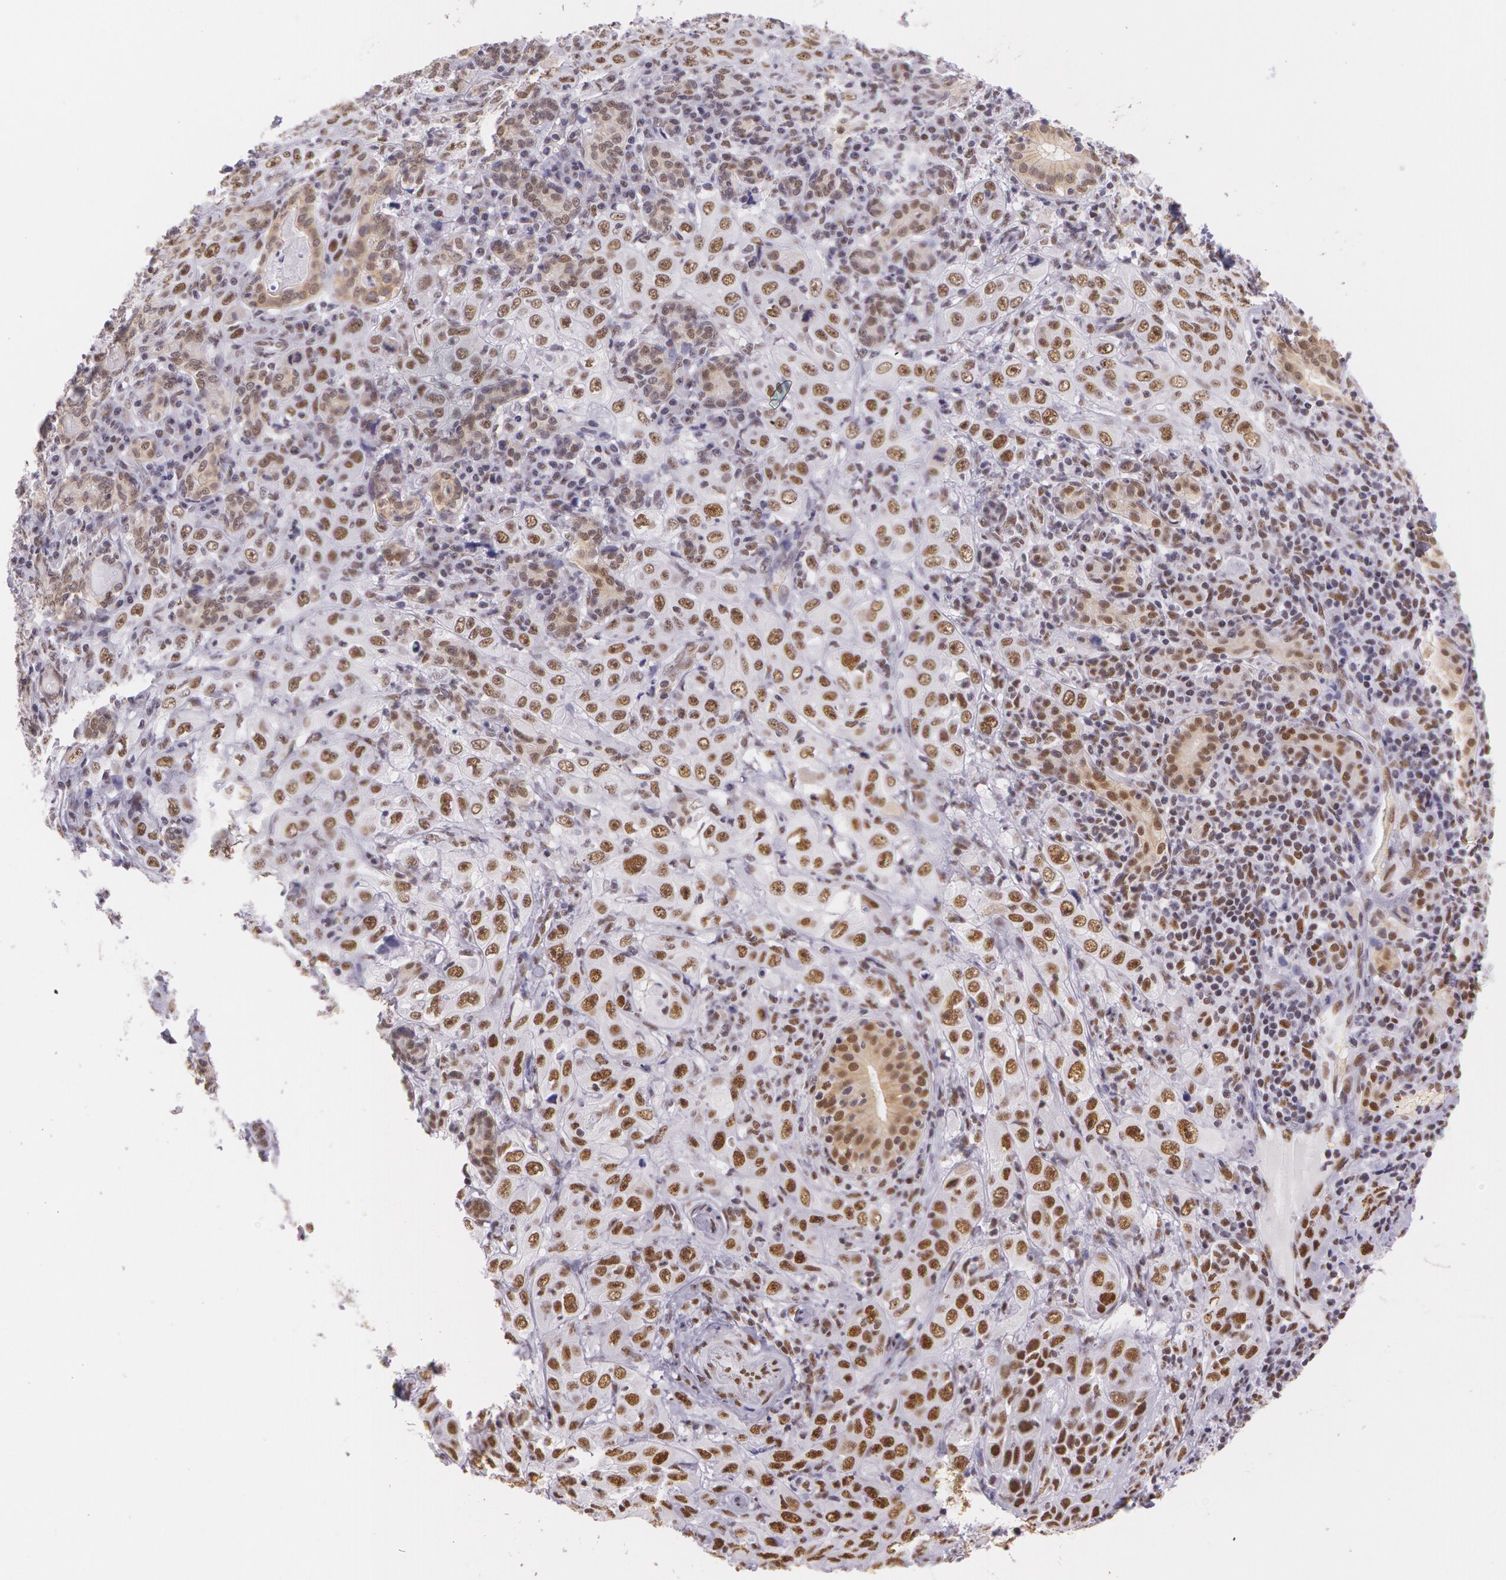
{"staining": {"intensity": "strong", "quantity": ">75%", "location": "nuclear"}, "tissue": "skin cancer", "cell_type": "Tumor cells", "image_type": "cancer", "snomed": [{"axis": "morphology", "description": "Squamous cell carcinoma, NOS"}, {"axis": "topography", "description": "Skin"}], "caption": "This is an image of immunohistochemistry staining of squamous cell carcinoma (skin), which shows strong expression in the nuclear of tumor cells.", "gene": "NBN", "patient": {"sex": "male", "age": 84}}